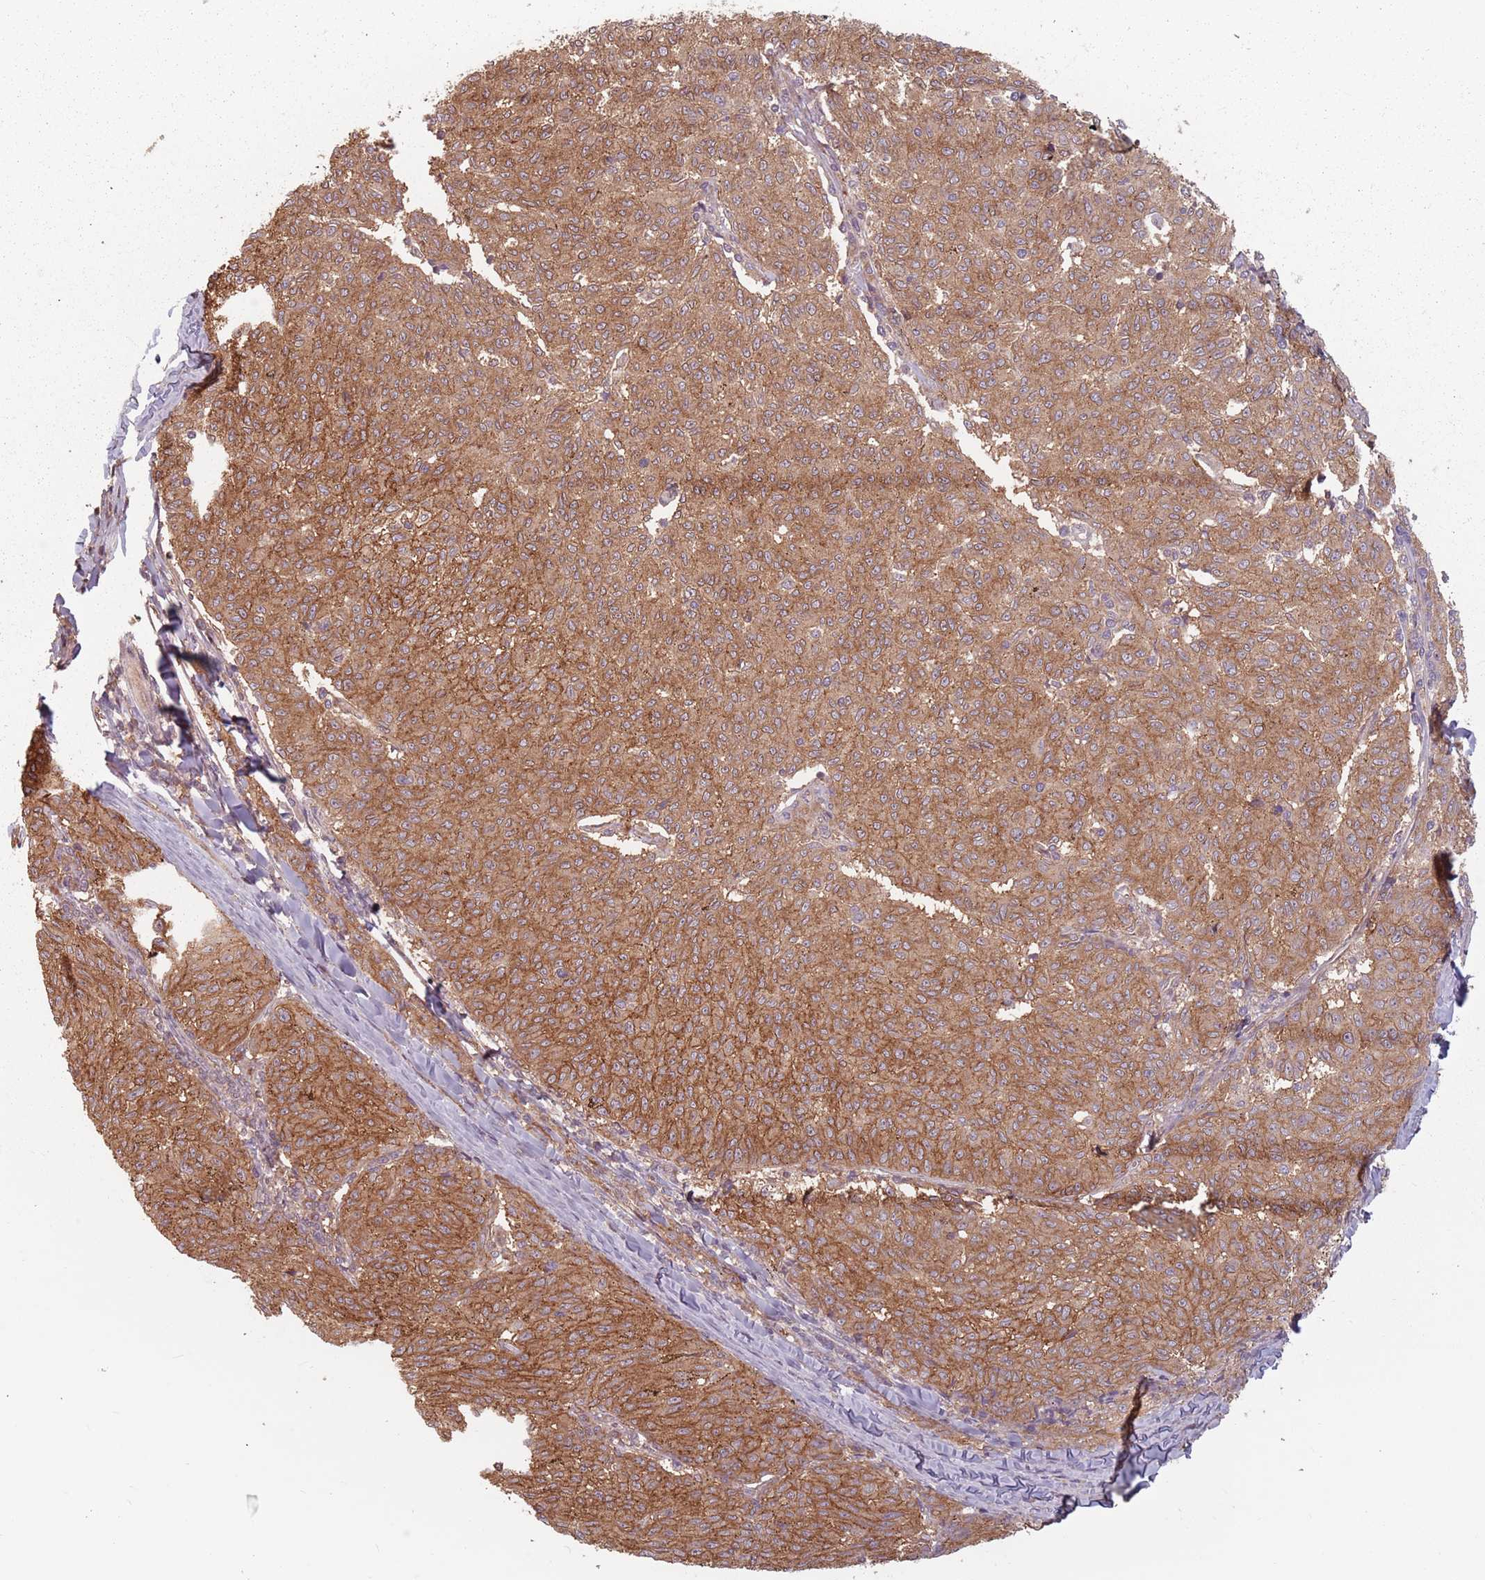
{"staining": {"intensity": "moderate", "quantity": ">75%", "location": "cytoplasmic/membranous"}, "tissue": "melanoma", "cell_type": "Tumor cells", "image_type": "cancer", "snomed": [{"axis": "morphology", "description": "Malignant melanoma, NOS"}, {"axis": "topography", "description": "Skin"}], "caption": "Brown immunohistochemical staining in melanoma demonstrates moderate cytoplasmic/membranous positivity in about >75% of tumor cells.", "gene": "C3orf14", "patient": {"sex": "female", "age": 72}}